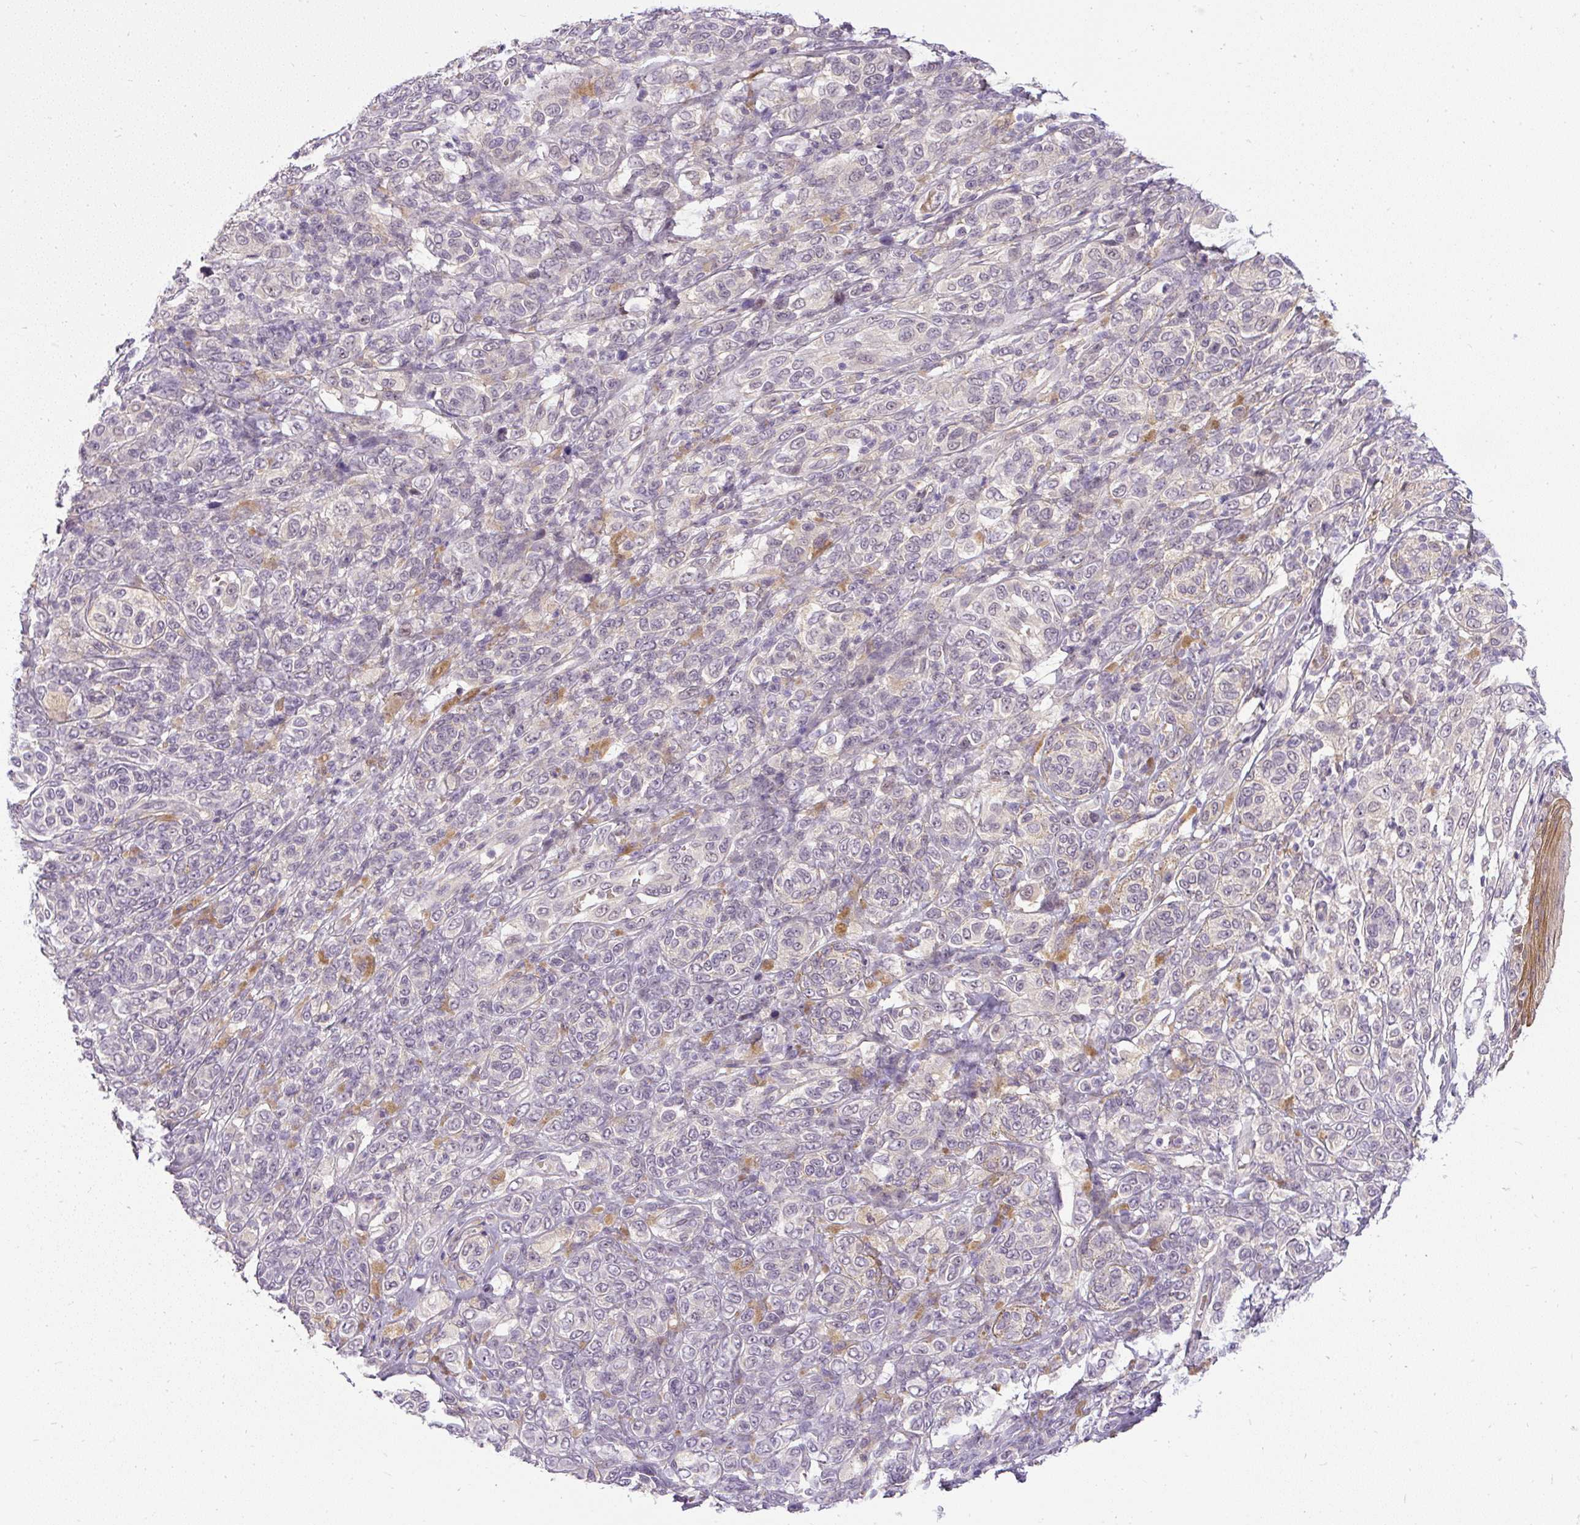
{"staining": {"intensity": "negative", "quantity": "none", "location": "none"}, "tissue": "melanoma", "cell_type": "Tumor cells", "image_type": "cancer", "snomed": [{"axis": "morphology", "description": "Malignant melanoma, NOS"}, {"axis": "topography", "description": "Skin"}], "caption": "An immunohistochemistry (IHC) micrograph of melanoma is shown. There is no staining in tumor cells of melanoma. Nuclei are stained in blue.", "gene": "FAM117B", "patient": {"sex": "male", "age": 42}}